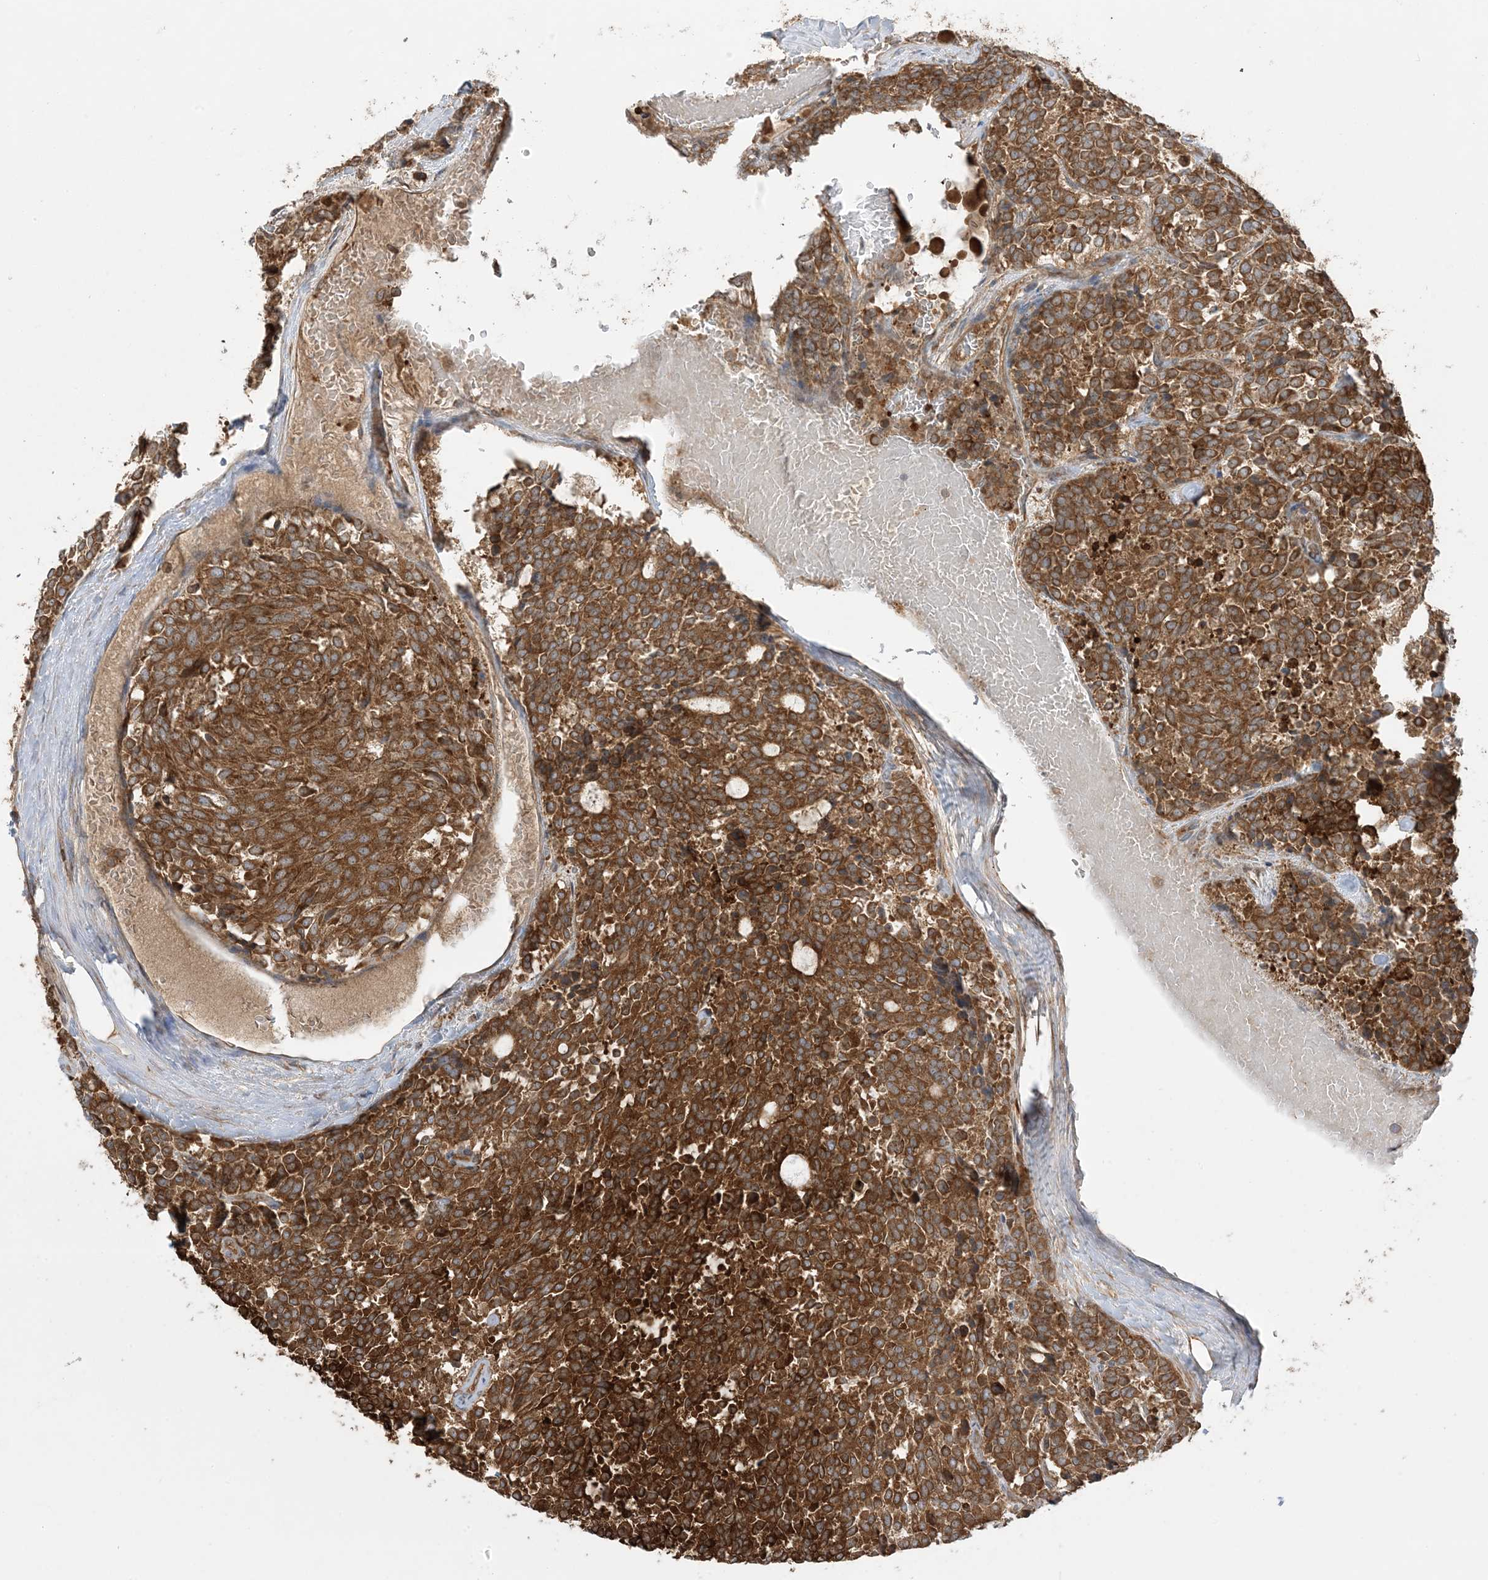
{"staining": {"intensity": "strong", "quantity": ">75%", "location": "cytoplasmic/membranous"}, "tissue": "carcinoid", "cell_type": "Tumor cells", "image_type": "cancer", "snomed": [{"axis": "morphology", "description": "Carcinoid, malignant, NOS"}, {"axis": "topography", "description": "Pancreas"}], "caption": "DAB (3,3'-diaminobenzidine) immunohistochemical staining of human malignant carcinoid shows strong cytoplasmic/membranous protein staining in about >75% of tumor cells. Immunohistochemistry stains the protein in brown and the nuclei are stained blue.", "gene": "SRP72", "patient": {"sex": "female", "age": 54}}